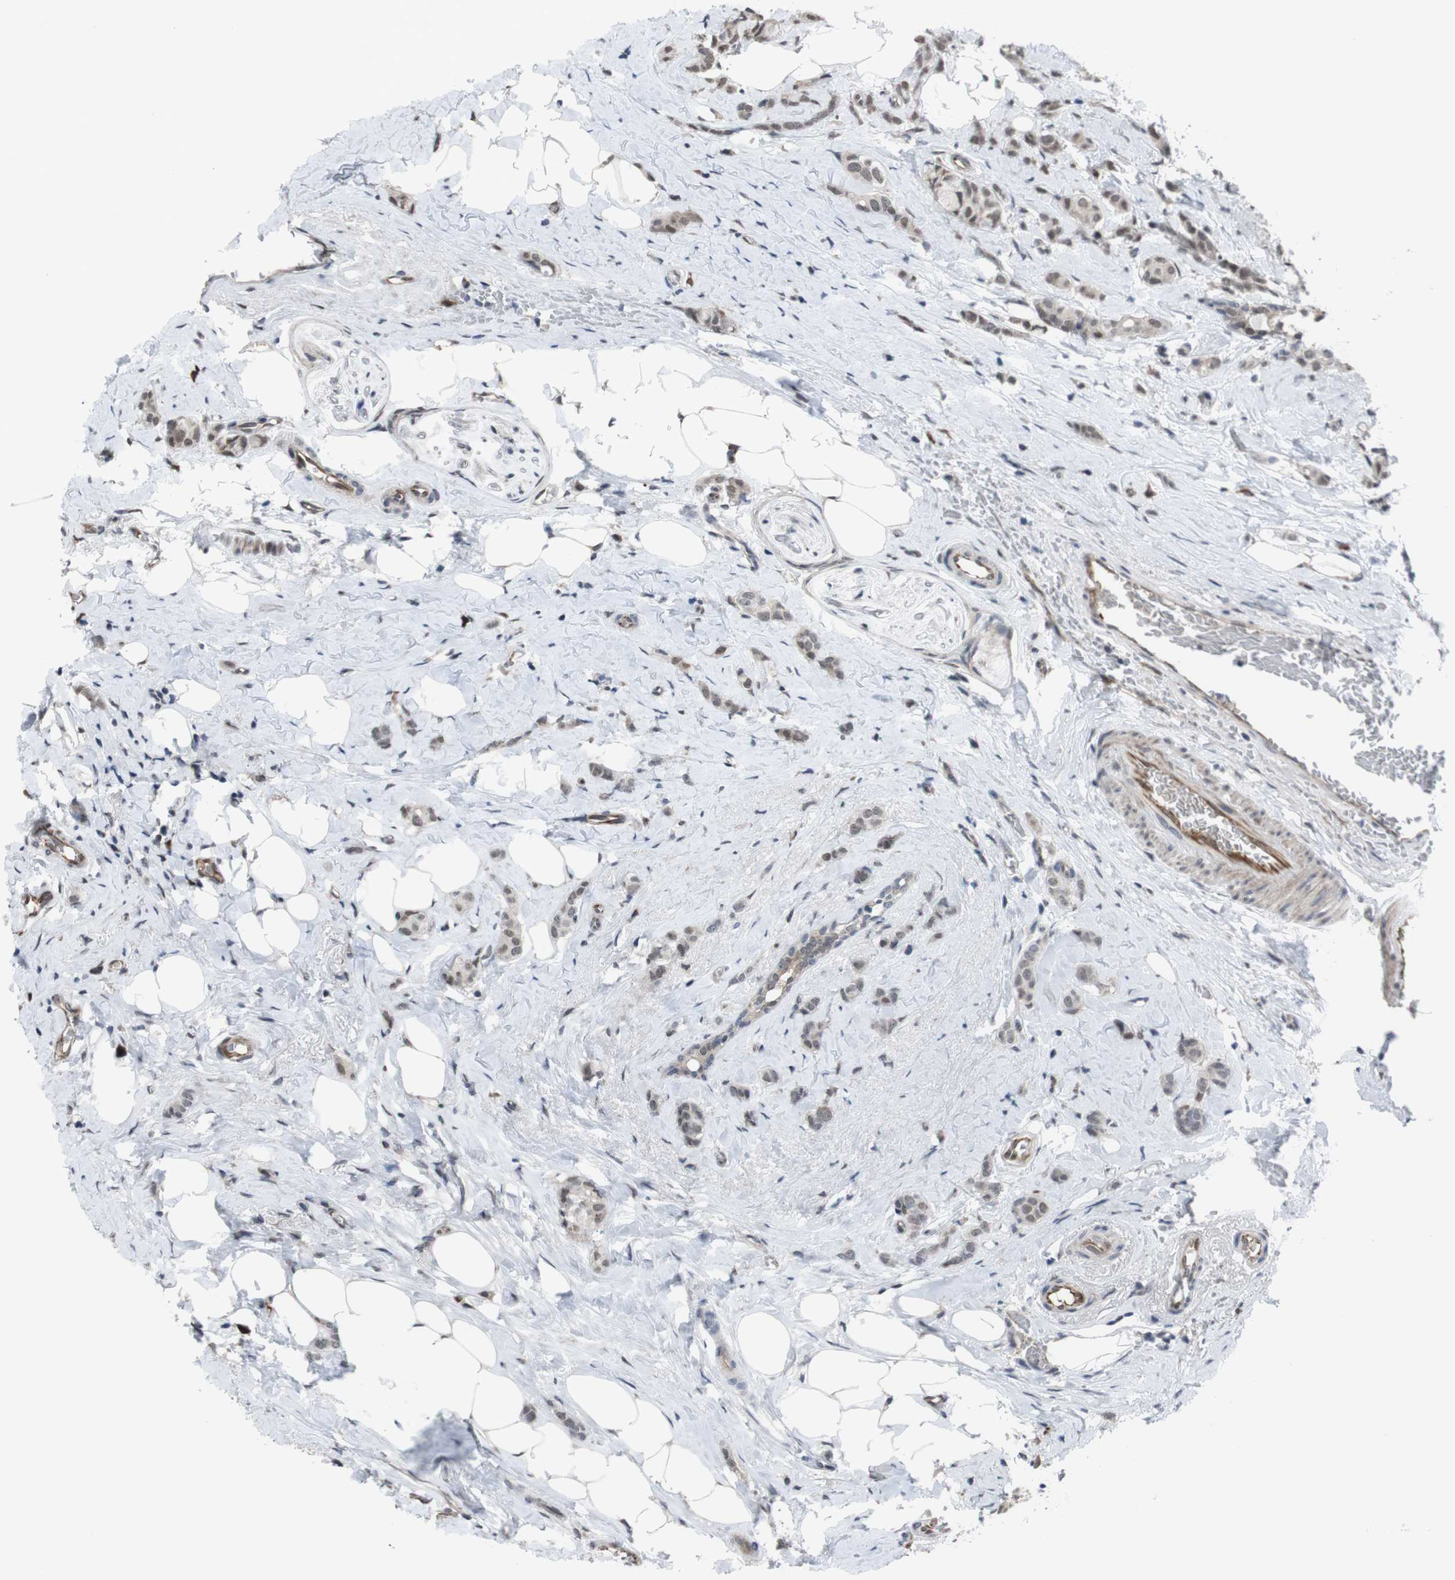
{"staining": {"intensity": "moderate", "quantity": ">75%", "location": "nuclear"}, "tissue": "breast cancer", "cell_type": "Tumor cells", "image_type": "cancer", "snomed": [{"axis": "morphology", "description": "Lobular carcinoma"}, {"axis": "topography", "description": "Breast"}], "caption": "Immunohistochemical staining of human lobular carcinoma (breast) shows moderate nuclear protein staining in about >75% of tumor cells.", "gene": "SS18L1", "patient": {"sex": "female", "age": 60}}